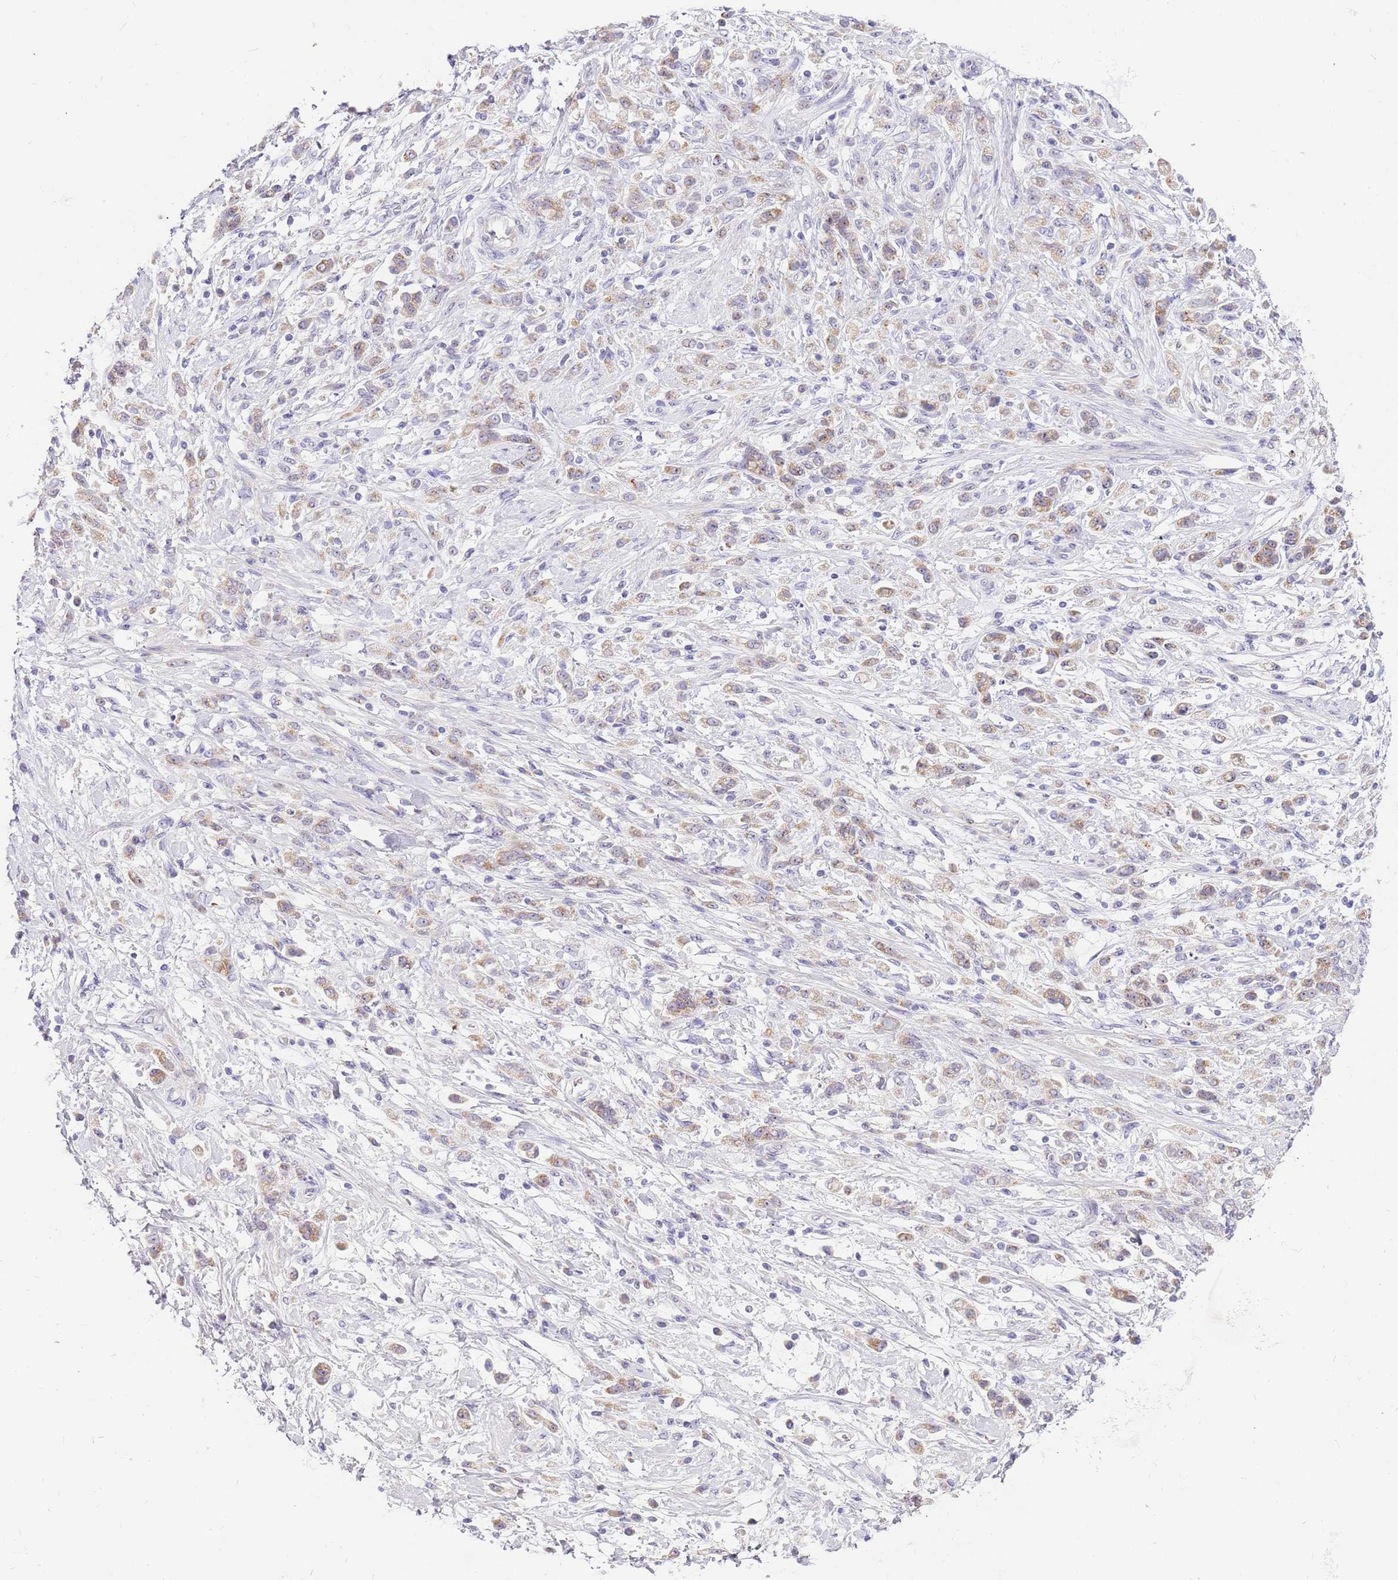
{"staining": {"intensity": "weak", "quantity": ">75%", "location": "cytoplasmic/membranous"}, "tissue": "stomach cancer", "cell_type": "Tumor cells", "image_type": "cancer", "snomed": [{"axis": "morphology", "description": "Adenocarcinoma, NOS"}, {"axis": "topography", "description": "Stomach"}], "caption": "Immunohistochemistry micrograph of neoplastic tissue: stomach cancer stained using immunohistochemistry demonstrates low levels of weak protein expression localized specifically in the cytoplasmic/membranous of tumor cells, appearing as a cytoplasmic/membranous brown color.", "gene": "DNAJA3", "patient": {"sex": "female", "age": 60}}